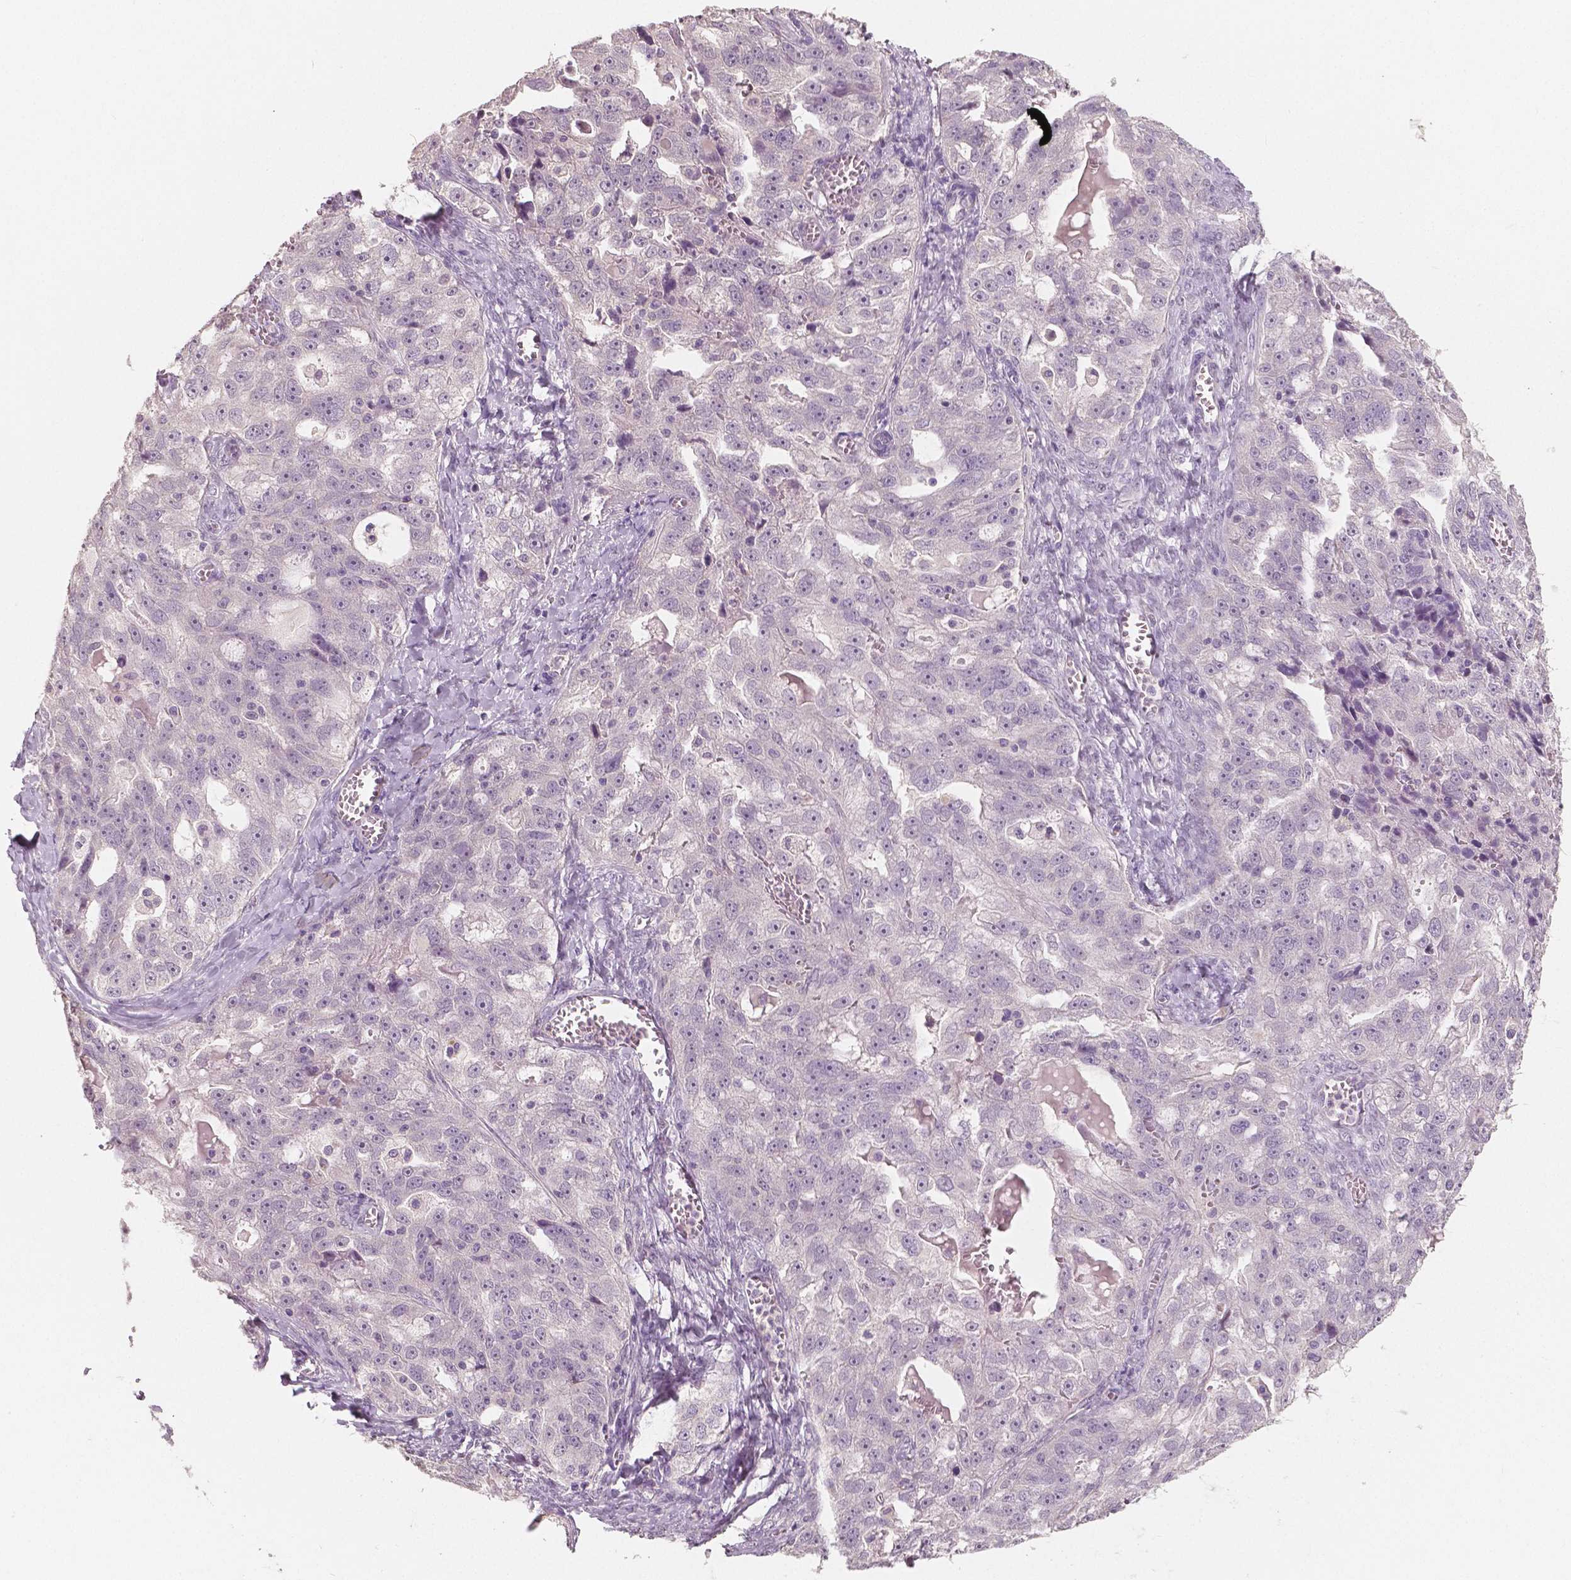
{"staining": {"intensity": "negative", "quantity": "none", "location": "none"}, "tissue": "ovarian cancer", "cell_type": "Tumor cells", "image_type": "cancer", "snomed": [{"axis": "morphology", "description": "Cystadenocarcinoma, serous, NOS"}, {"axis": "topography", "description": "Ovary"}], "caption": "Tumor cells show no significant protein expression in ovarian serous cystadenocarcinoma.", "gene": "RNASE7", "patient": {"sex": "female", "age": 51}}